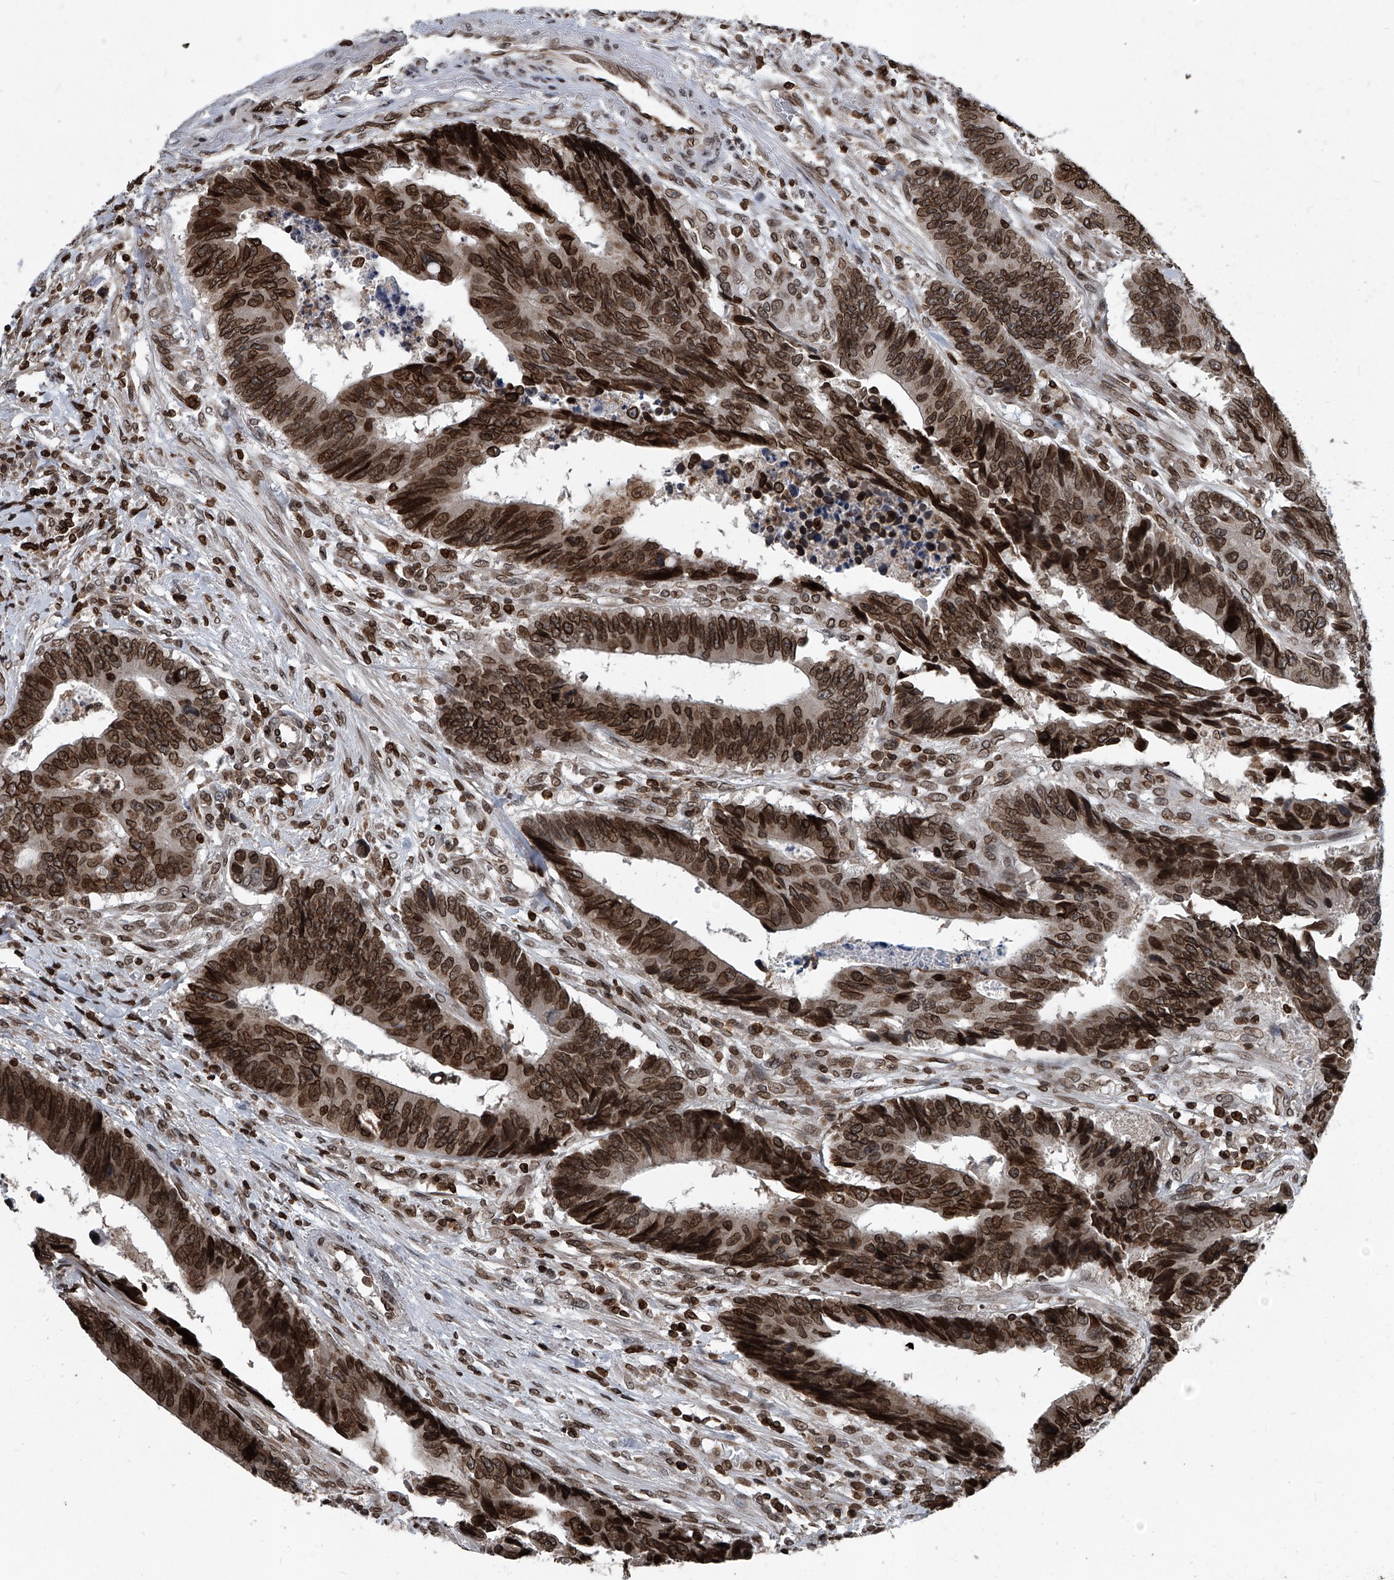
{"staining": {"intensity": "moderate", "quantity": ">75%", "location": "cytoplasmic/membranous,nuclear"}, "tissue": "colorectal cancer", "cell_type": "Tumor cells", "image_type": "cancer", "snomed": [{"axis": "morphology", "description": "Adenocarcinoma, NOS"}, {"axis": "topography", "description": "Rectum"}], "caption": "Immunohistochemistry (DAB (3,3'-diaminobenzidine)) staining of colorectal cancer demonstrates moderate cytoplasmic/membranous and nuclear protein staining in about >75% of tumor cells. The staining was performed using DAB (3,3'-diaminobenzidine), with brown indicating positive protein expression. Nuclei are stained blue with hematoxylin.", "gene": "PHF20", "patient": {"sex": "male", "age": 84}}